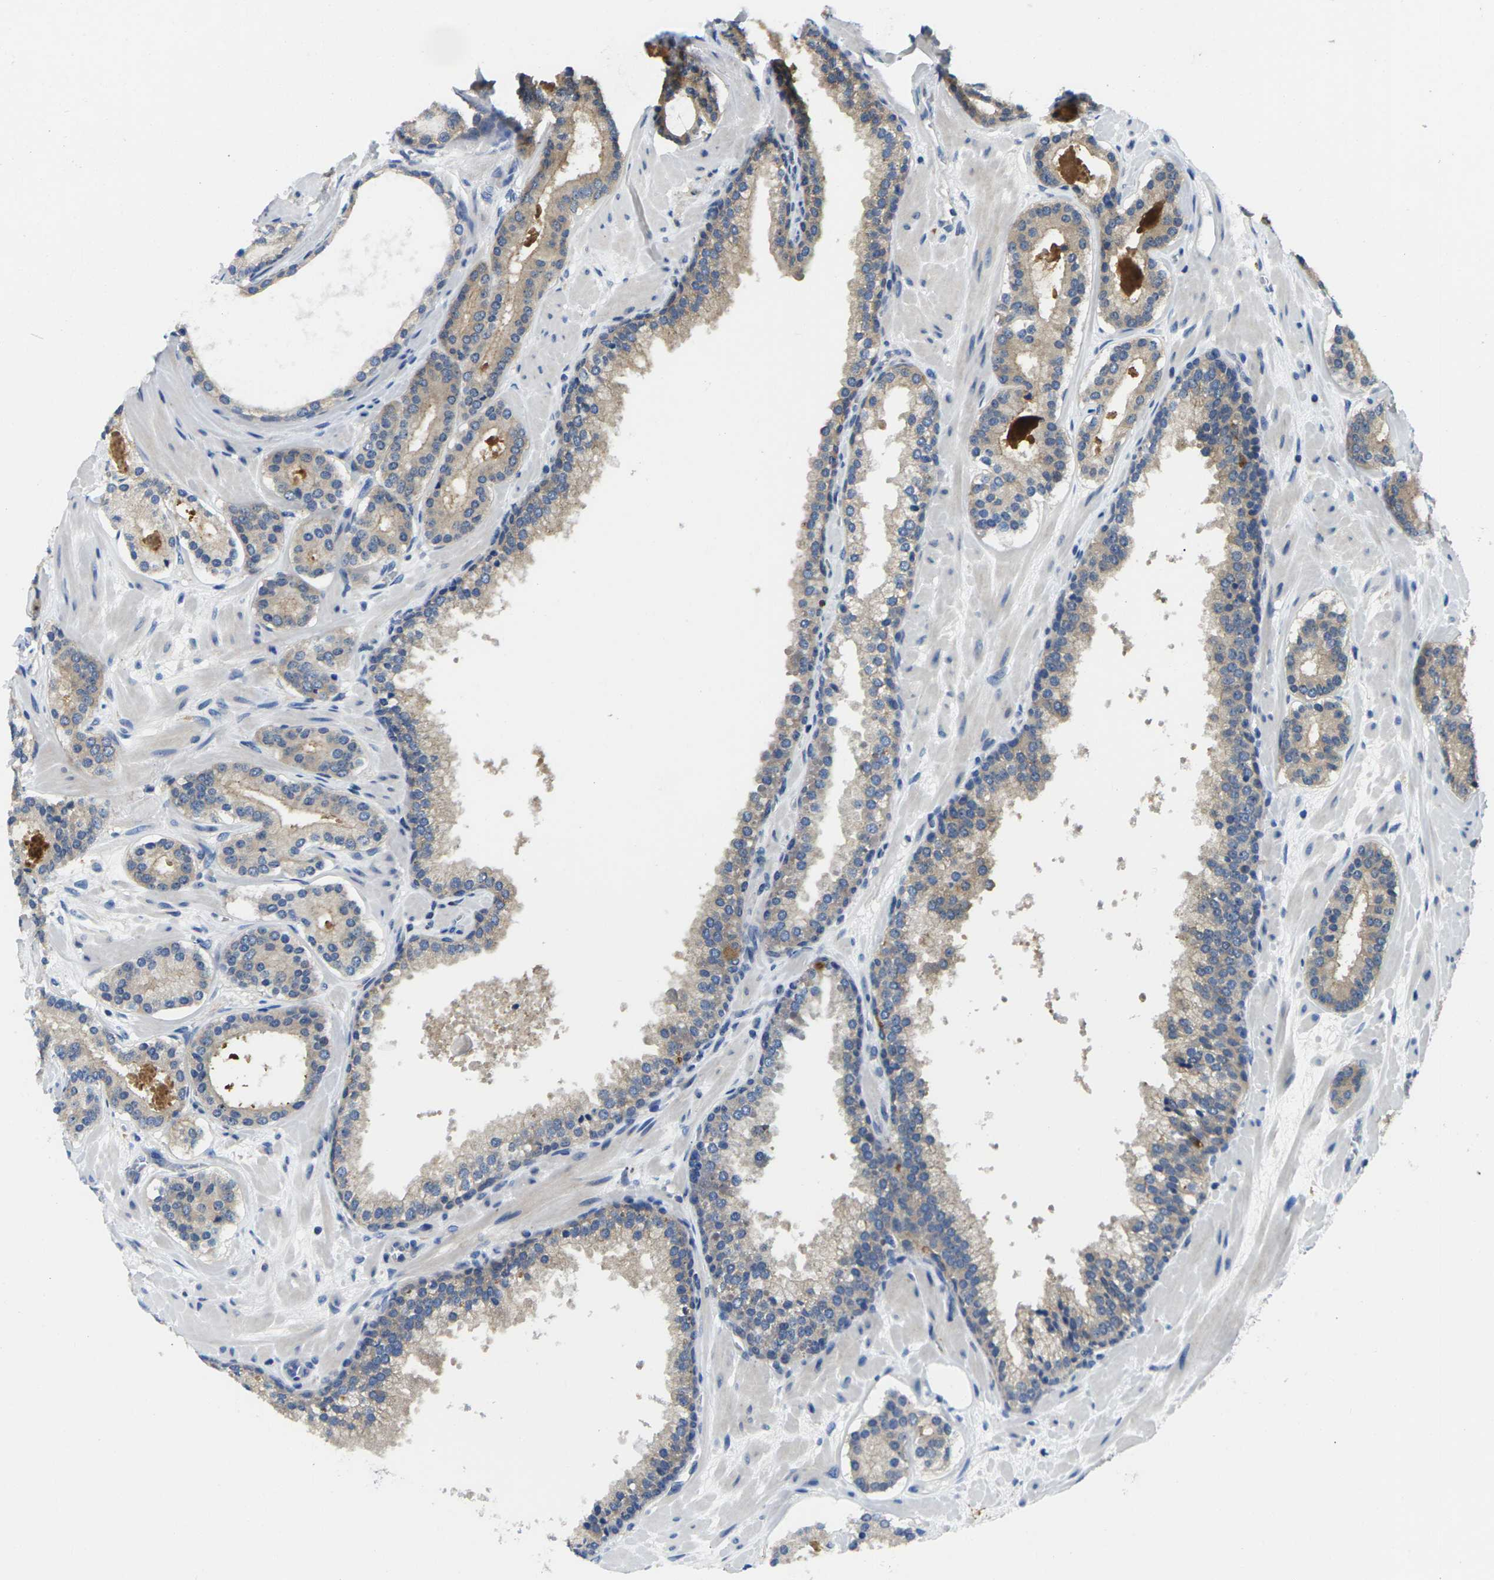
{"staining": {"intensity": "moderate", "quantity": ">75%", "location": "cytoplasmic/membranous"}, "tissue": "prostate cancer", "cell_type": "Tumor cells", "image_type": "cancer", "snomed": [{"axis": "morphology", "description": "Adenocarcinoma, Low grade"}, {"axis": "topography", "description": "Prostate"}], "caption": "Immunohistochemistry (DAB (3,3'-diaminobenzidine)) staining of prostate cancer (low-grade adenocarcinoma) displays moderate cytoplasmic/membranous protein positivity in approximately >75% of tumor cells. Immunohistochemistry stains the protein of interest in brown and the nuclei are stained blue.", "gene": "SCNN1A", "patient": {"sex": "male", "age": 63}}